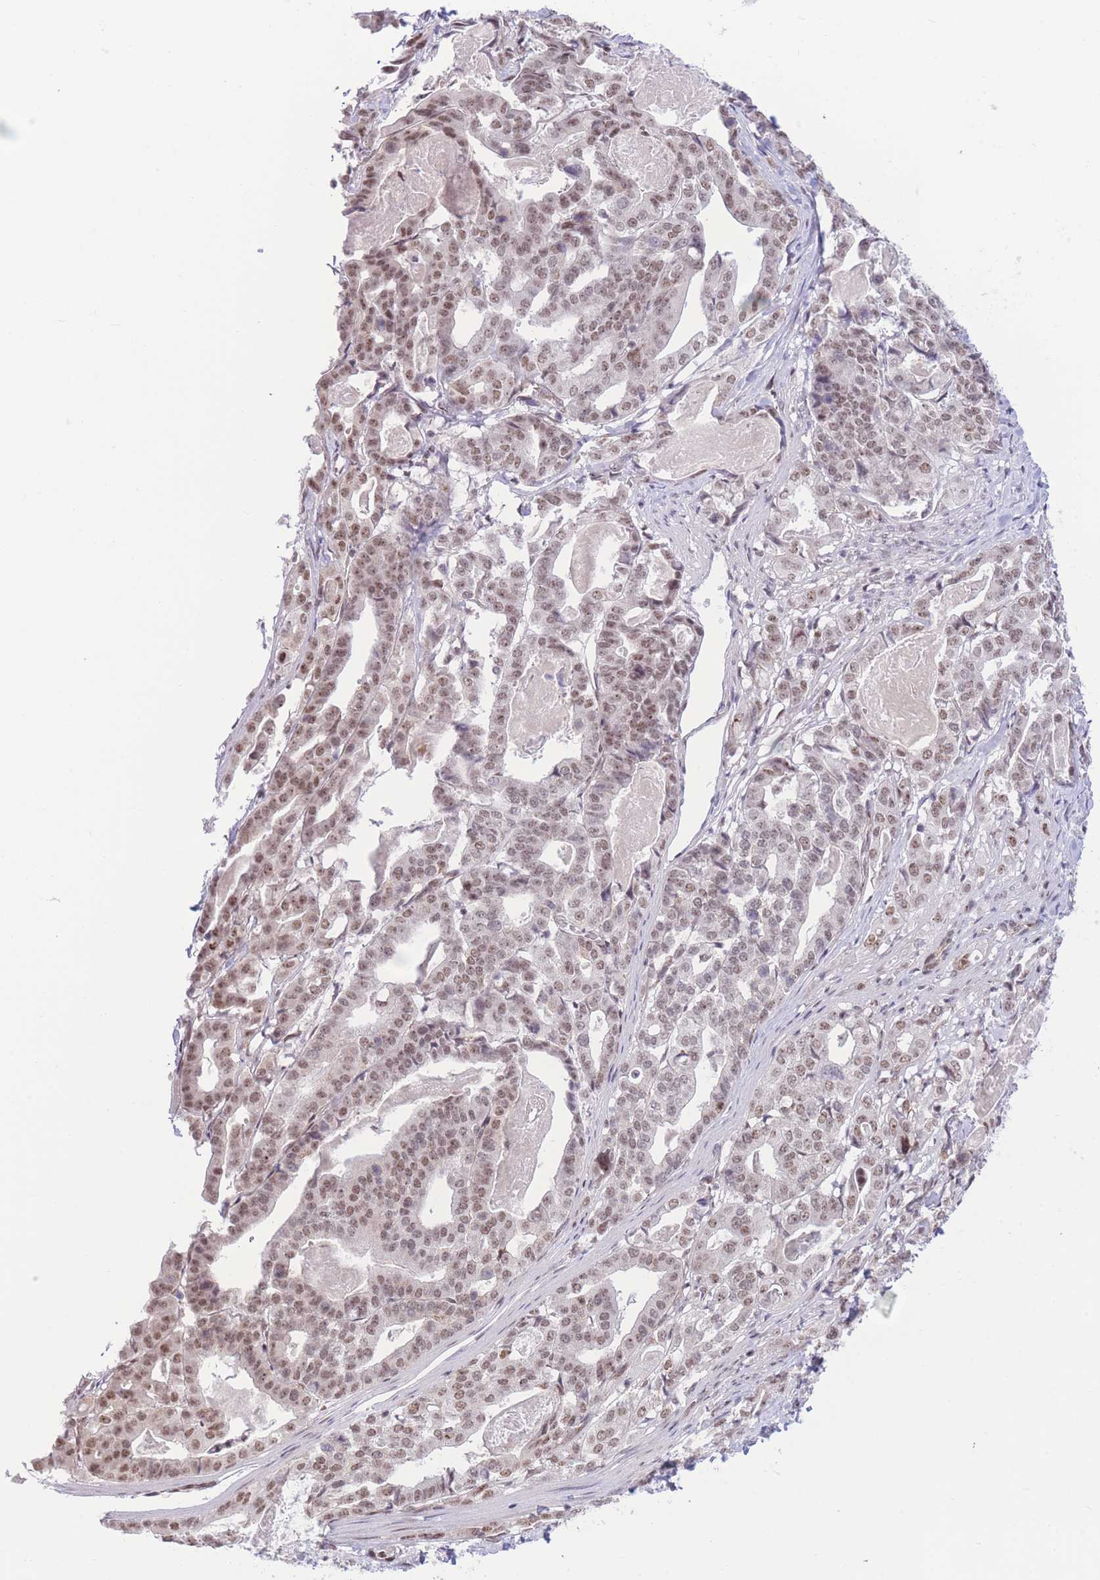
{"staining": {"intensity": "moderate", "quantity": ">75%", "location": "nuclear"}, "tissue": "stomach cancer", "cell_type": "Tumor cells", "image_type": "cancer", "snomed": [{"axis": "morphology", "description": "Adenocarcinoma, NOS"}, {"axis": "topography", "description": "Stomach"}], "caption": "Stomach cancer (adenocarcinoma) stained with immunohistochemistry demonstrates moderate nuclear expression in about >75% of tumor cells. The protein of interest is stained brown, and the nuclei are stained in blue (DAB IHC with brightfield microscopy, high magnification).", "gene": "PCIF1", "patient": {"sex": "male", "age": 48}}